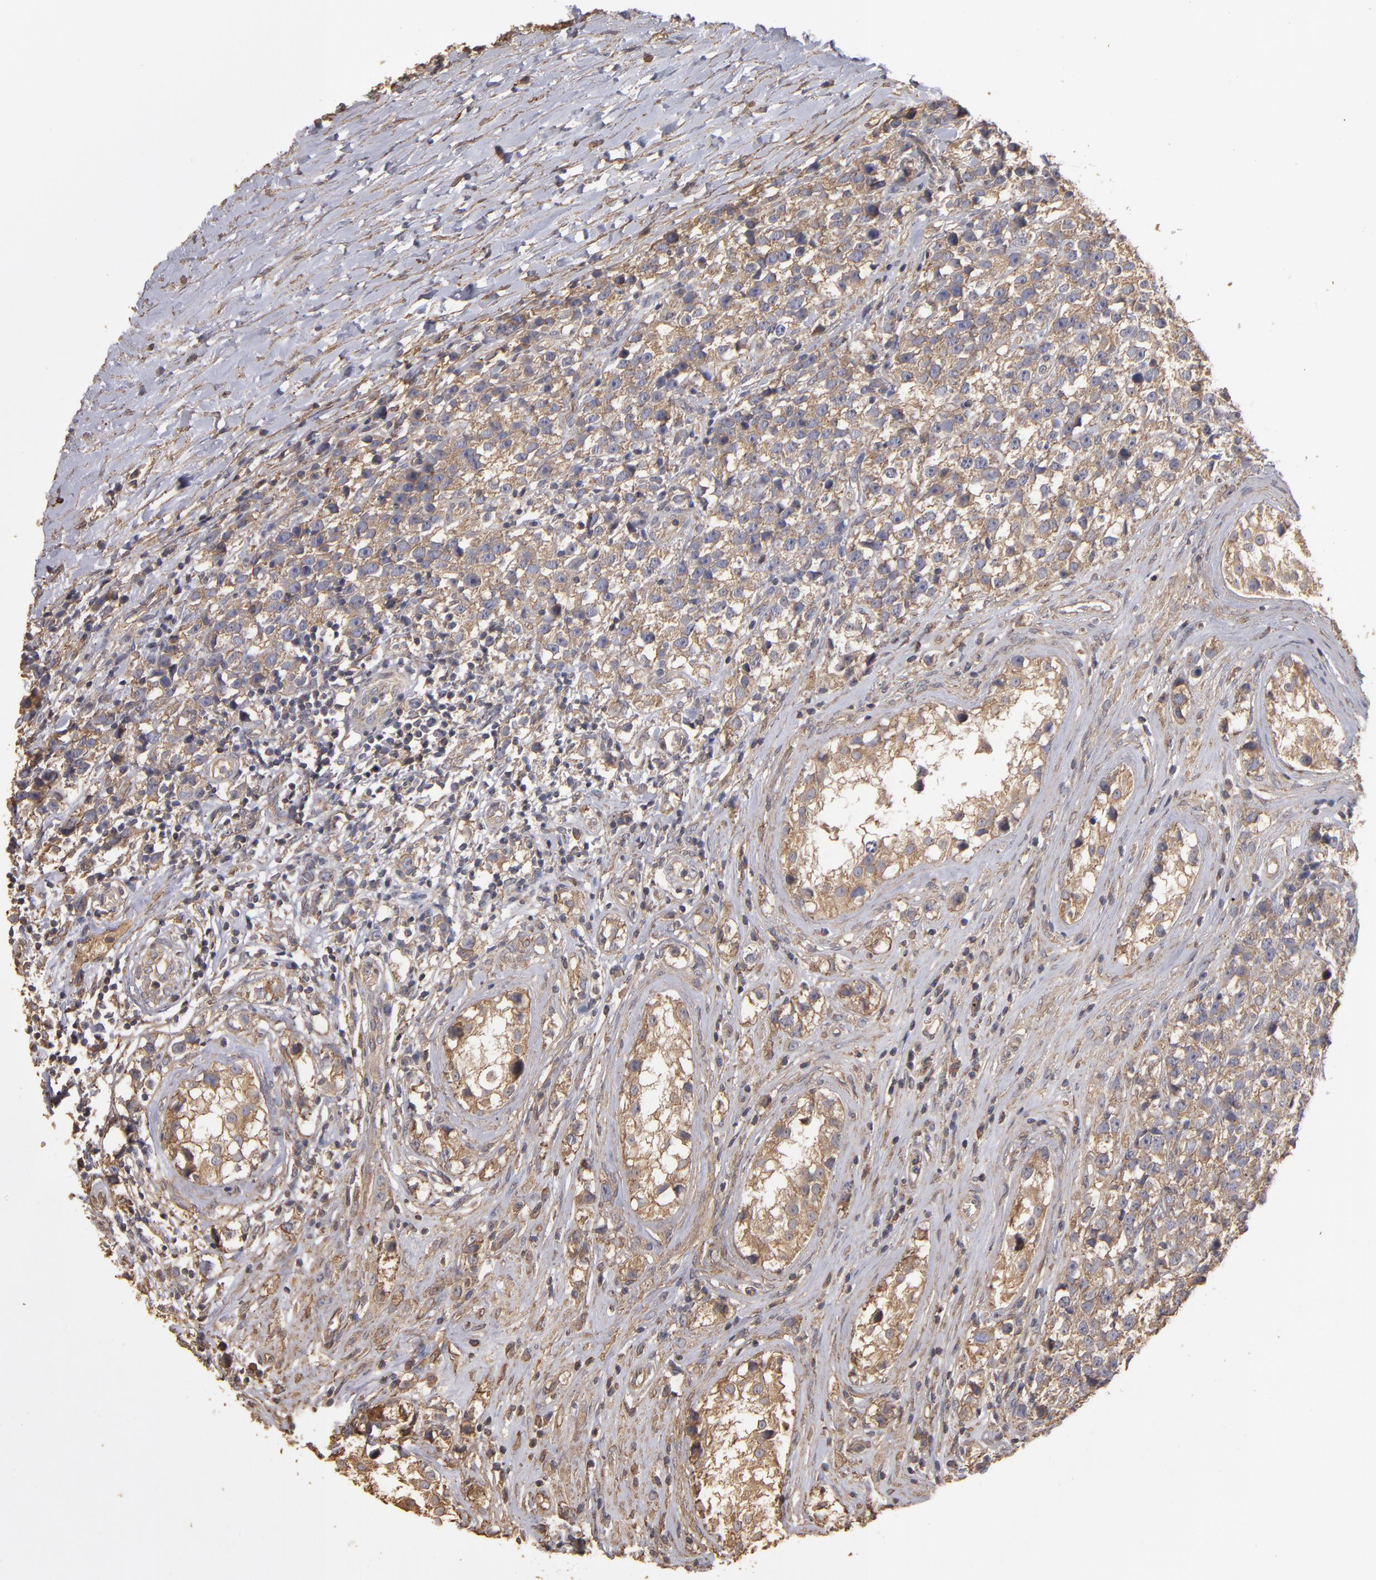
{"staining": {"intensity": "moderate", "quantity": ">75%", "location": "cytoplasmic/membranous"}, "tissue": "testis cancer", "cell_type": "Tumor cells", "image_type": "cancer", "snomed": [{"axis": "morphology", "description": "Seminoma, NOS"}, {"axis": "topography", "description": "Testis"}], "caption": "Moderate cytoplasmic/membranous protein positivity is identified in about >75% of tumor cells in testis seminoma.", "gene": "DMD", "patient": {"sex": "male", "age": 25}}